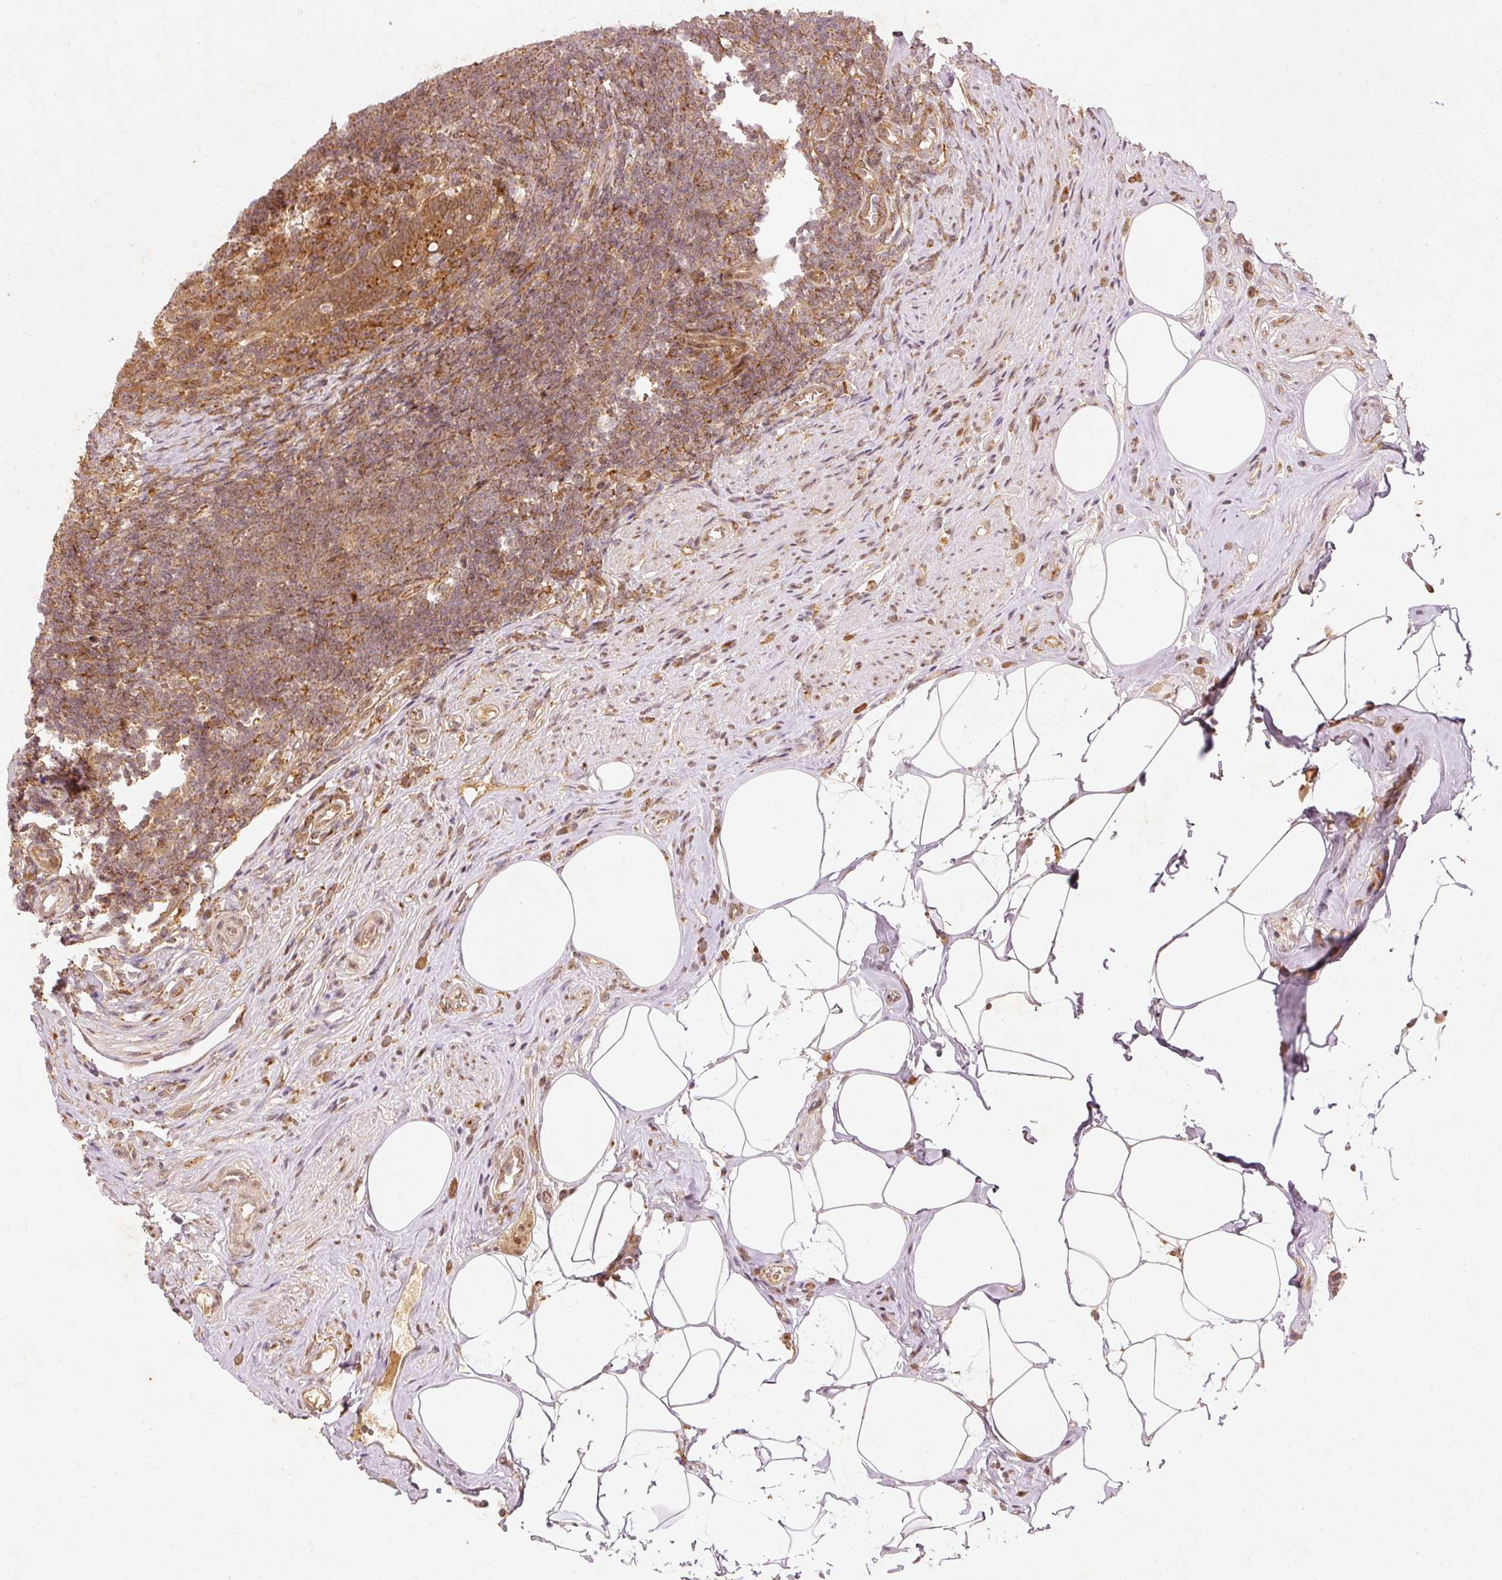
{"staining": {"intensity": "strong", "quantity": ">75%", "location": "cytoplasmic/membranous"}, "tissue": "appendix", "cell_type": "Glandular cells", "image_type": "normal", "snomed": [{"axis": "morphology", "description": "Normal tissue, NOS"}, {"axis": "topography", "description": "Appendix"}], "caption": "The histopathology image reveals immunohistochemical staining of normal appendix. There is strong cytoplasmic/membranous staining is present in approximately >75% of glandular cells. The staining was performed using DAB (3,3'-diaminobenzidine), with brown indicating positive protein expression. Nuclei are stained blue with hematoxylin.", "gene": "ZNF580", "patient": {"sex": "female", "age": 56}}